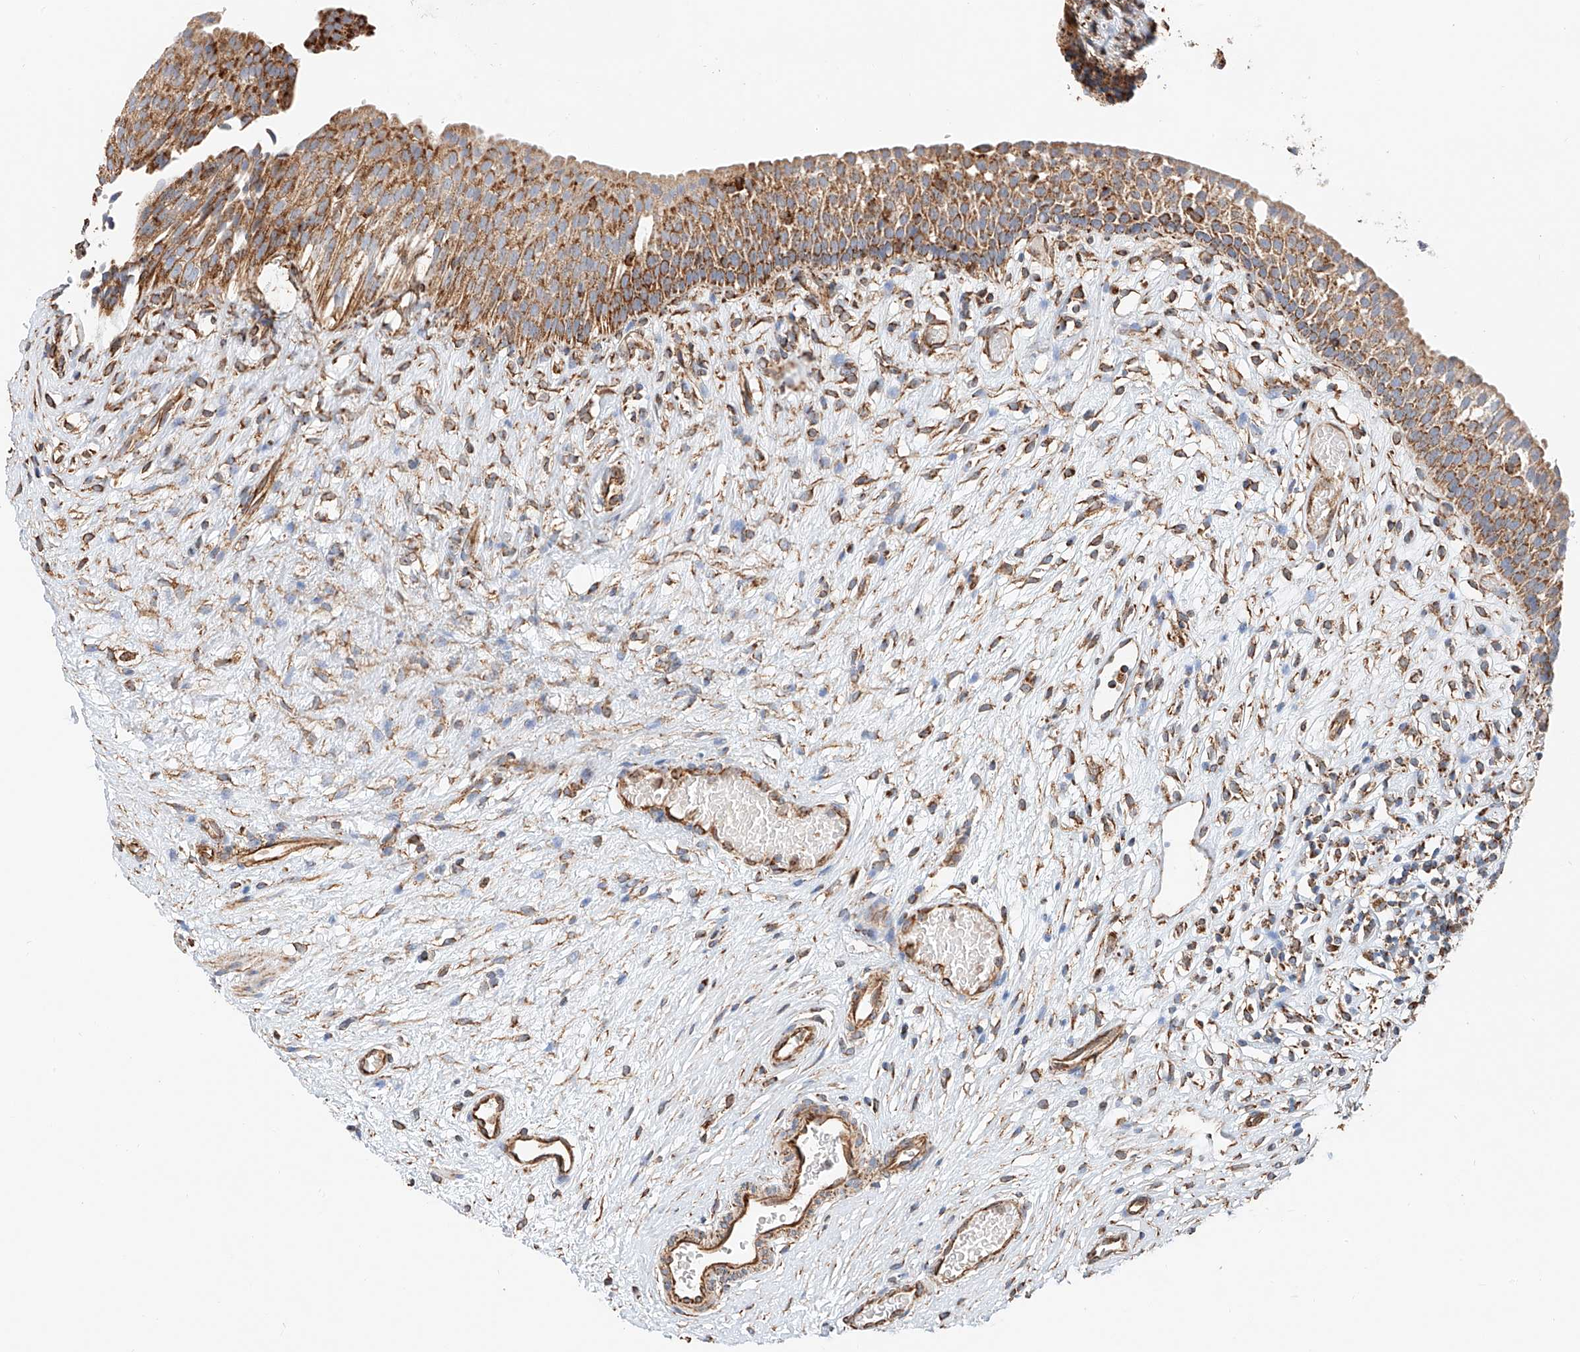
{"staining": {"intensity": "moderate", "quantity": ">75%", "location": "cytoplasmic/membranous"}, "tissue": "urinary bladder", "cell_type": "Urothelial cells", "image_type": "normal", "snomed": [{"axis": "morphology", "description": "Normal tissue, NOS"}, {"axis": "topography", "description": "Urinary bladder"}], "caption": "Unremarkable urinary bladder exhibits moderate cytoplasmic/membranous staining in approximately >75% of urothelial cells, visualized by immunohistochemistry.", "gene": "NDUFV3", "patient": {"sex": "male", "age": 1}}